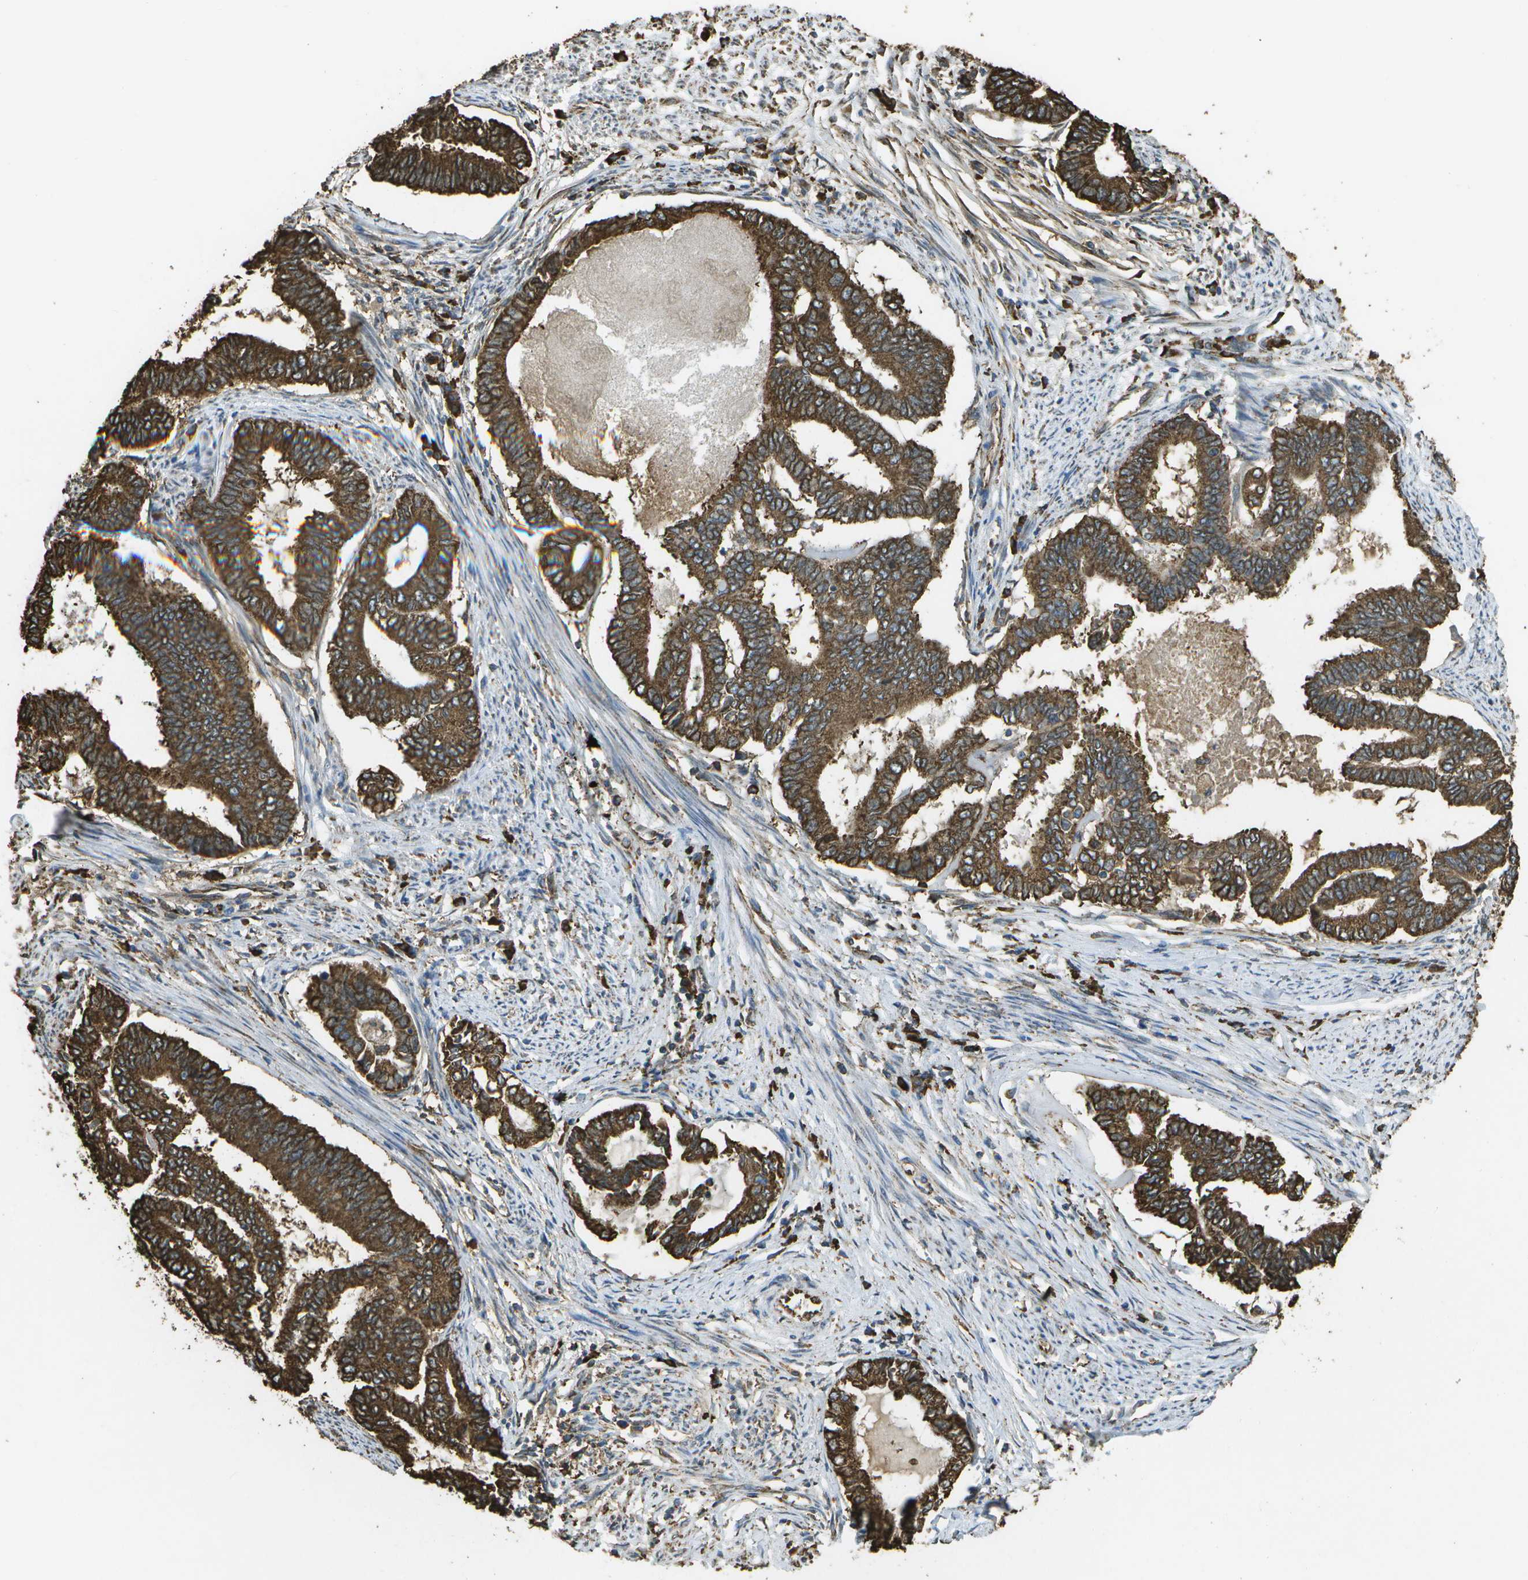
{"staining": {"intensity": "strong", "quantity": ">75%", "location": "cytoplasmic/membranous"}, "tissue": "endometrial cancer", "cell_type": "Tumor cells", "image_type": "cancer", "snomed": [{"axis": "morphology", "description": "Adenocarcinoma, NOS"}, {"axis": "topography", "description": "Endometrium"}], "caption": "This micrograph exhibits adenocarcinoma (endometrial) stained with immunohistochemistry (IHC) to label a protein in brown. The cytoplasmic/membranous of tumor cells show strong positivity for the protein. Nuclei are counter-stained blue.", "gene": "PDIA4", "patient": {"sex": "female", "age": 86}}